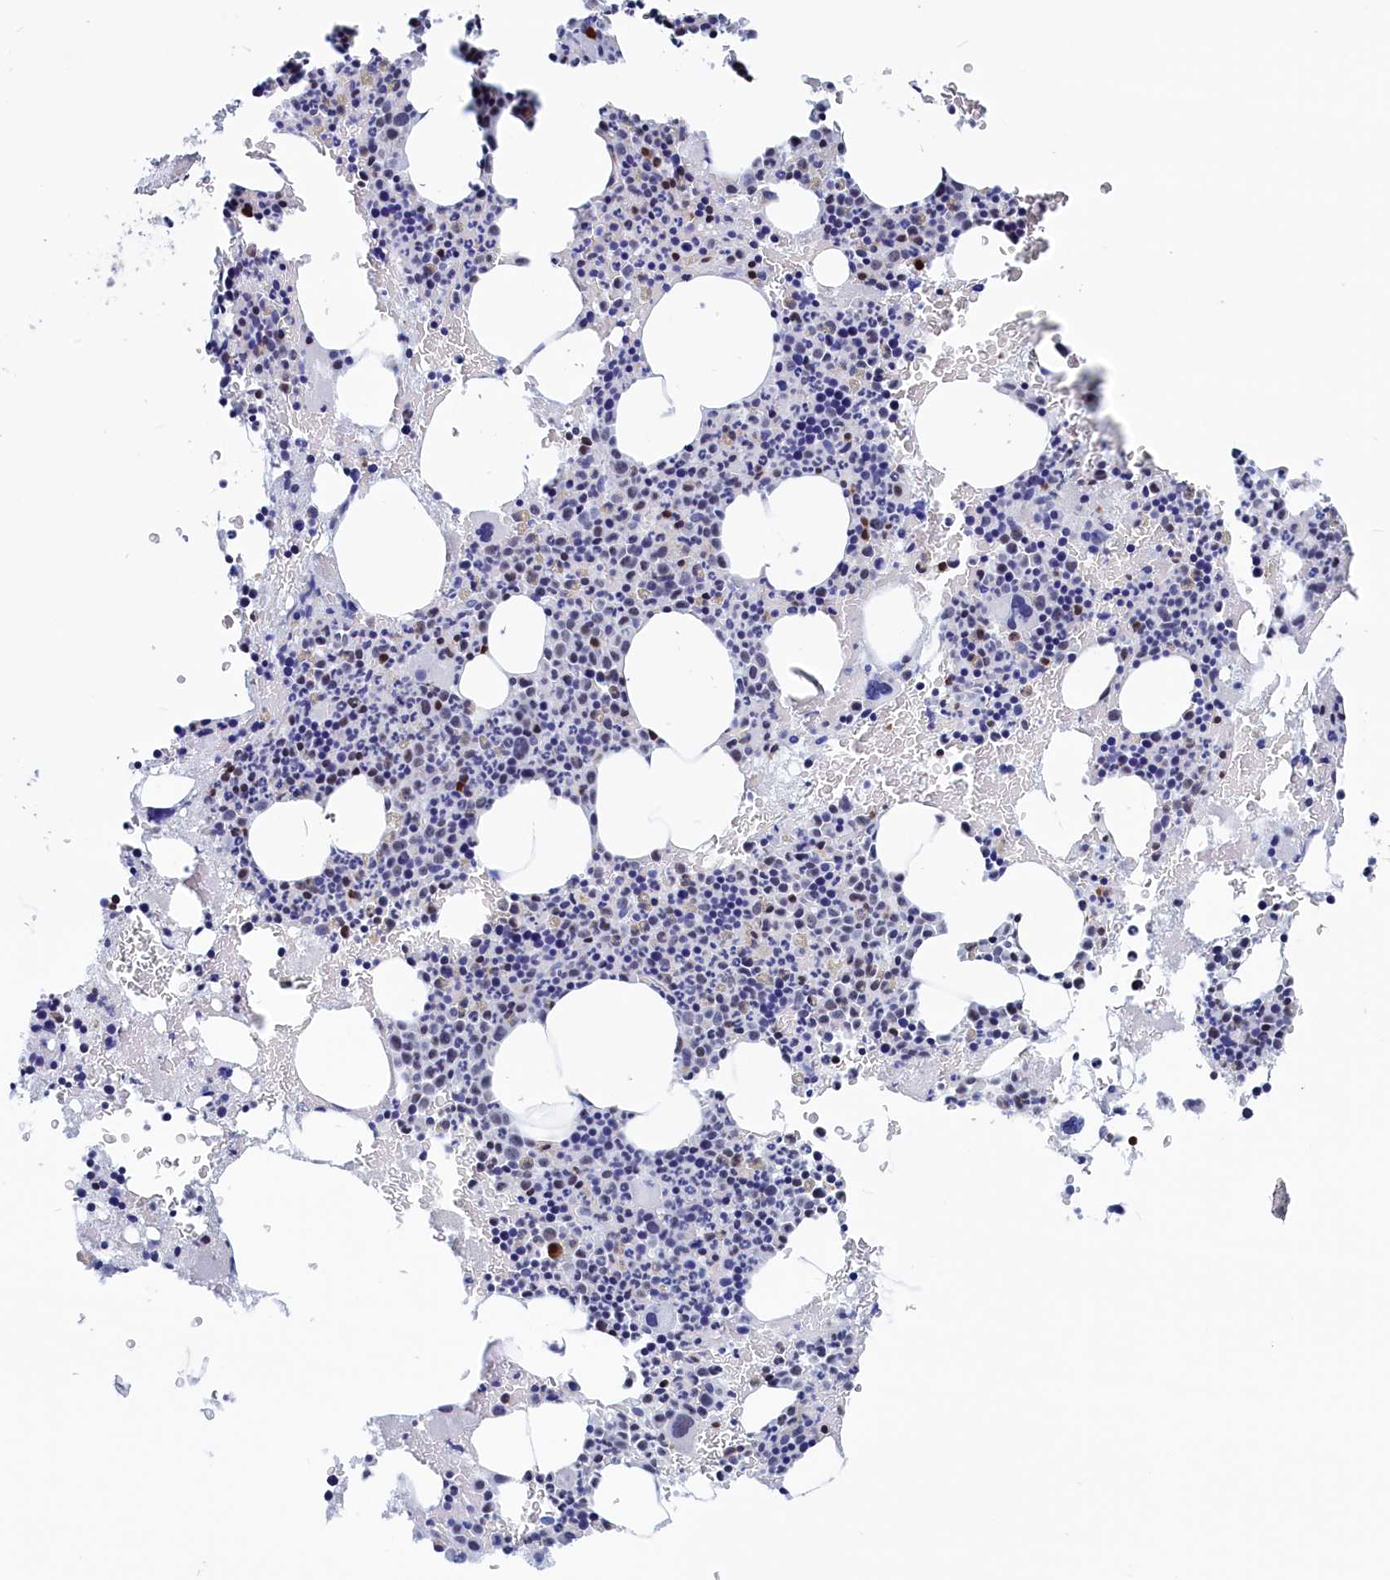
{"staining": {"intensity": "negative", "quantity": "none", "location": "none"}, "tissue": "bone marrow", "cell_type": "Hematopoietic cells", "image_type": "normal", "snomed": [{"axis": "morphology", "description": "Normal tissue, NOS"}, {"axis": "topography", "description": "Bone marrow"}], "caption": "Immunohistochemical staining of normal bone marrow reveals no significant staining in hematopoietic cells.", "gene": "CRIP1", "patient": {"sex": "female", "age": 41}}